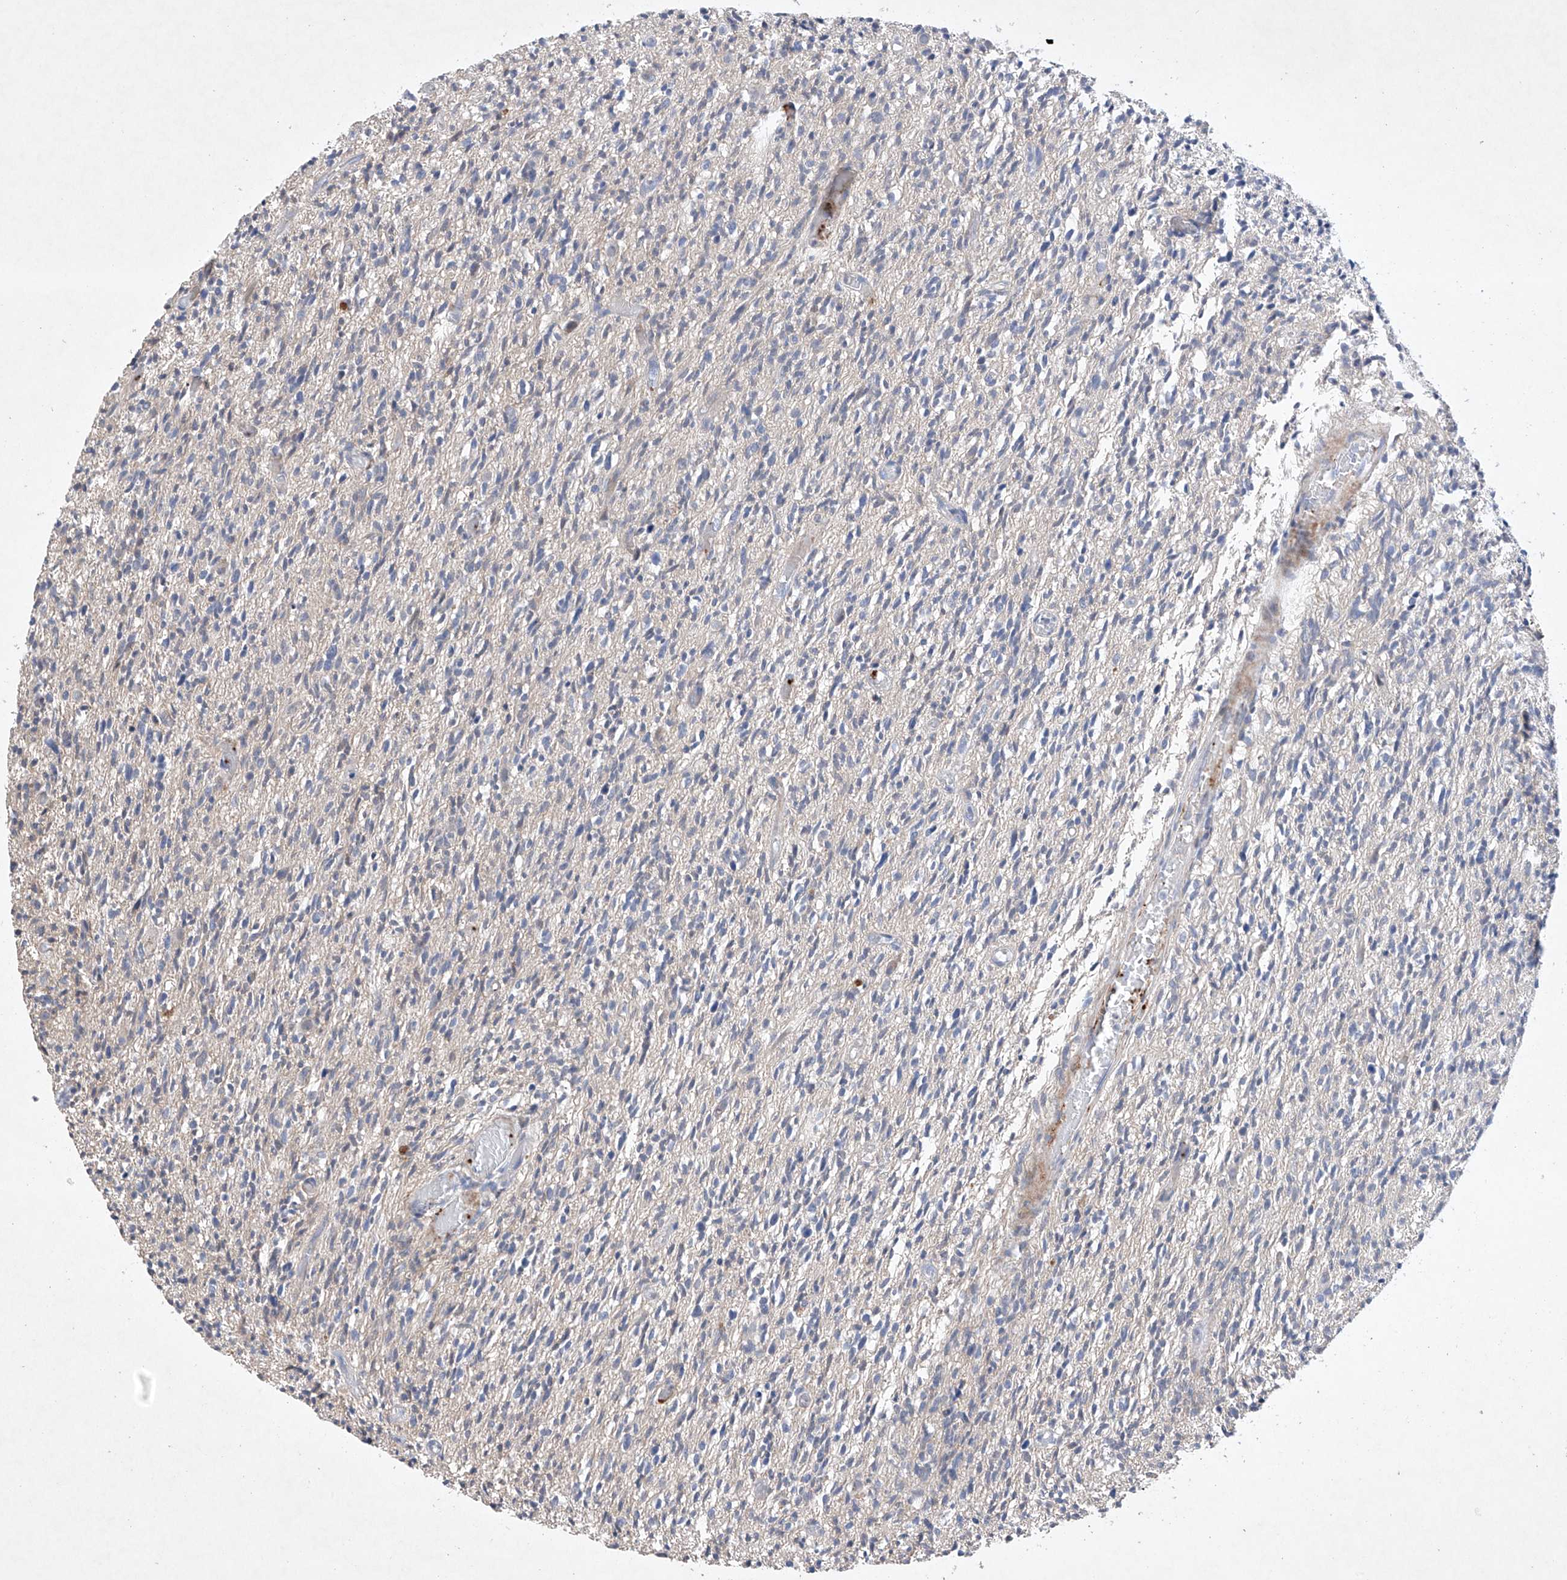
{"staining": {"intensity": "negative", "quantity": "none", "location": "none"}, "tissue": "glioma", "cell_type": "Tumor cells", "image_type": "cancer", "snomed": [{"axis": "morphology", "description": "Glioma, malignant, High grade"}, {"axis": "topography", "description": "Brain"}], "caption": "Image shows no protein expression in tumor cells of glioma tissue.", "gene": "AFG1L", "patient": {"sex": "female", "age": 57}}